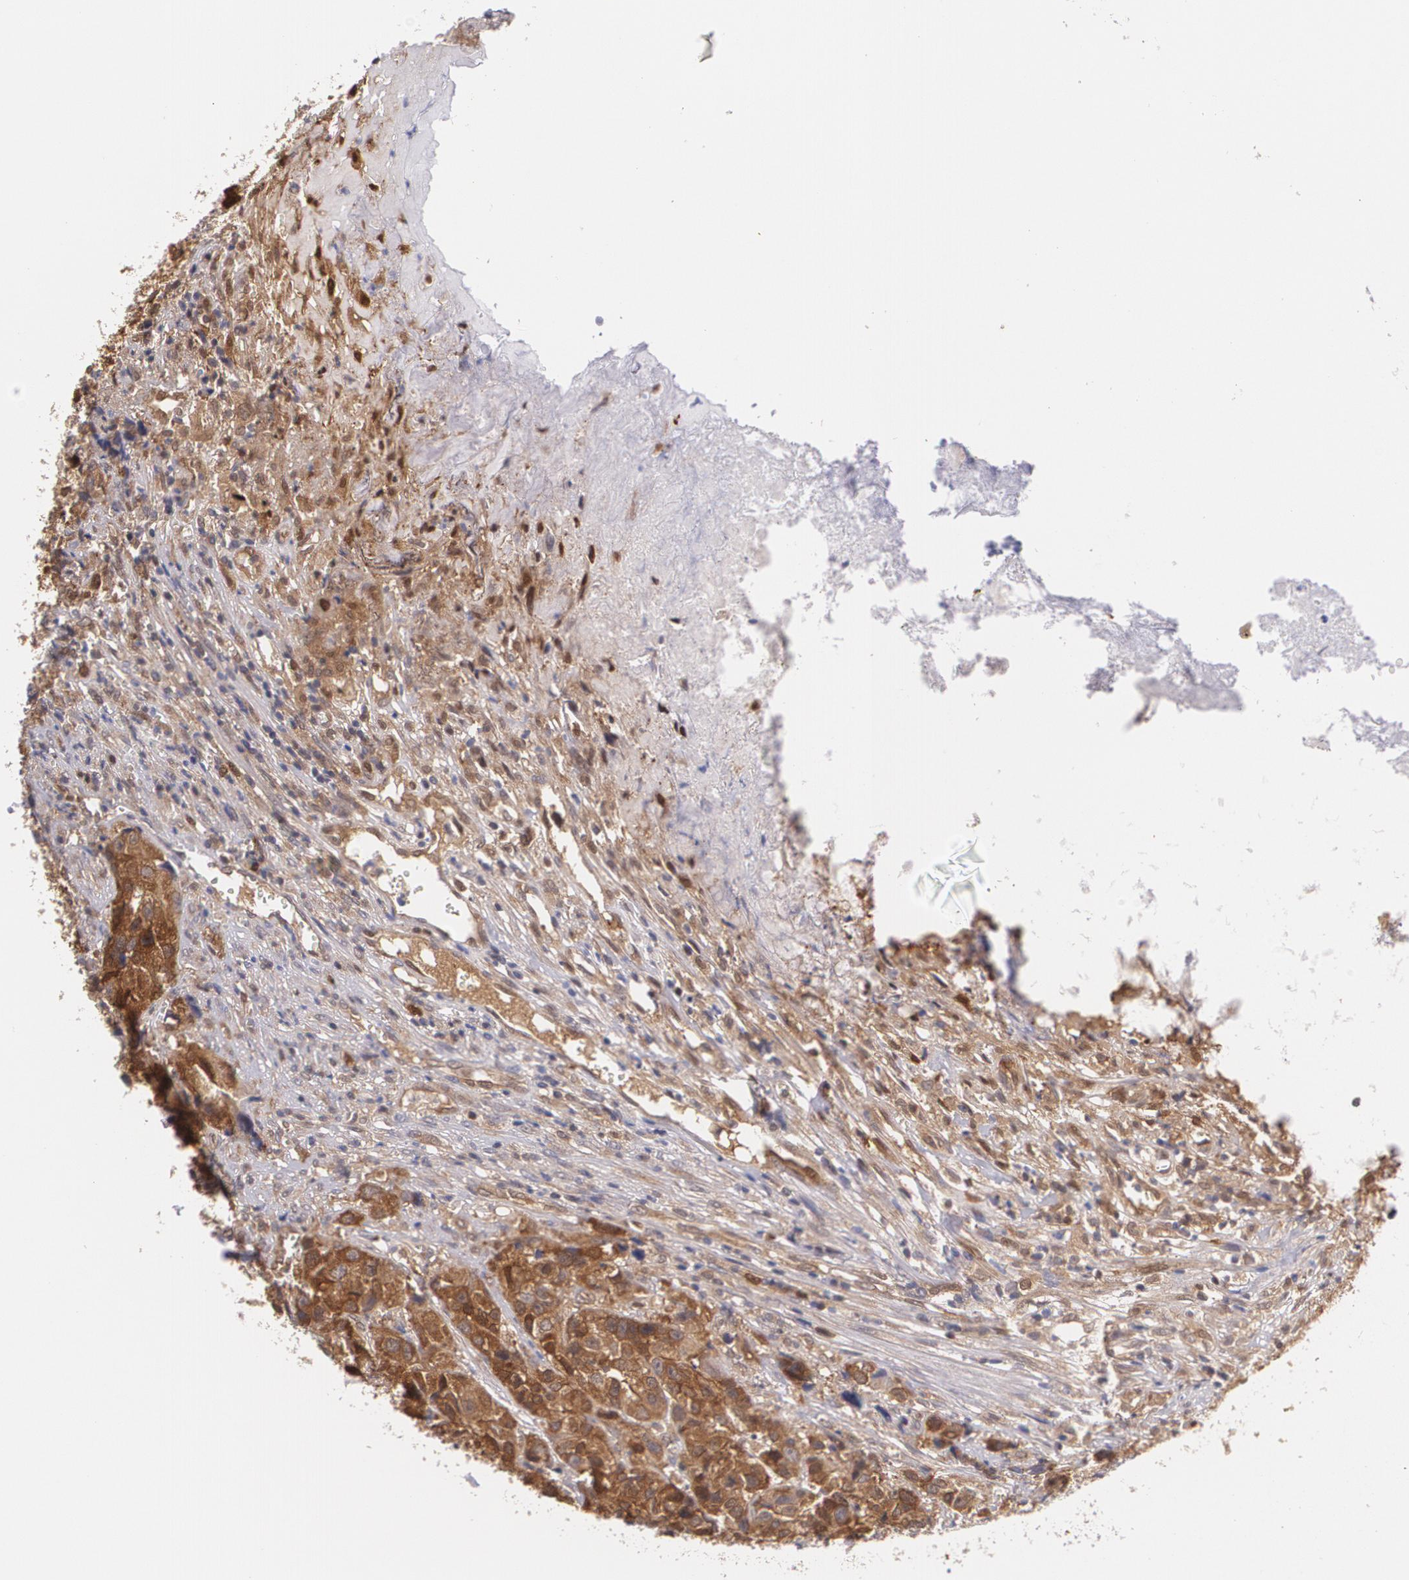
{"staining": {"intensity": "strong", "quantity": ">75%", "location": "cytoplasmic/membranous"}, "tissue": "urothelial cancer", "cell_type": "Tumor cells", "image_type": "cancer", "snomed": [{"axis": "morphology", "description": "Urothelial carcinoma, High grade"}, {"axis": "topography", "description": "Urinary bladder"}], "caption": "The photomicrograph exhibits staining of urothelial cancer, revealing strong cytoplasmic/membranous protein positivity (brown color) within tumor cells.", "gene": "HSPH1", "patient": {"sex": "female", "age": 81}}